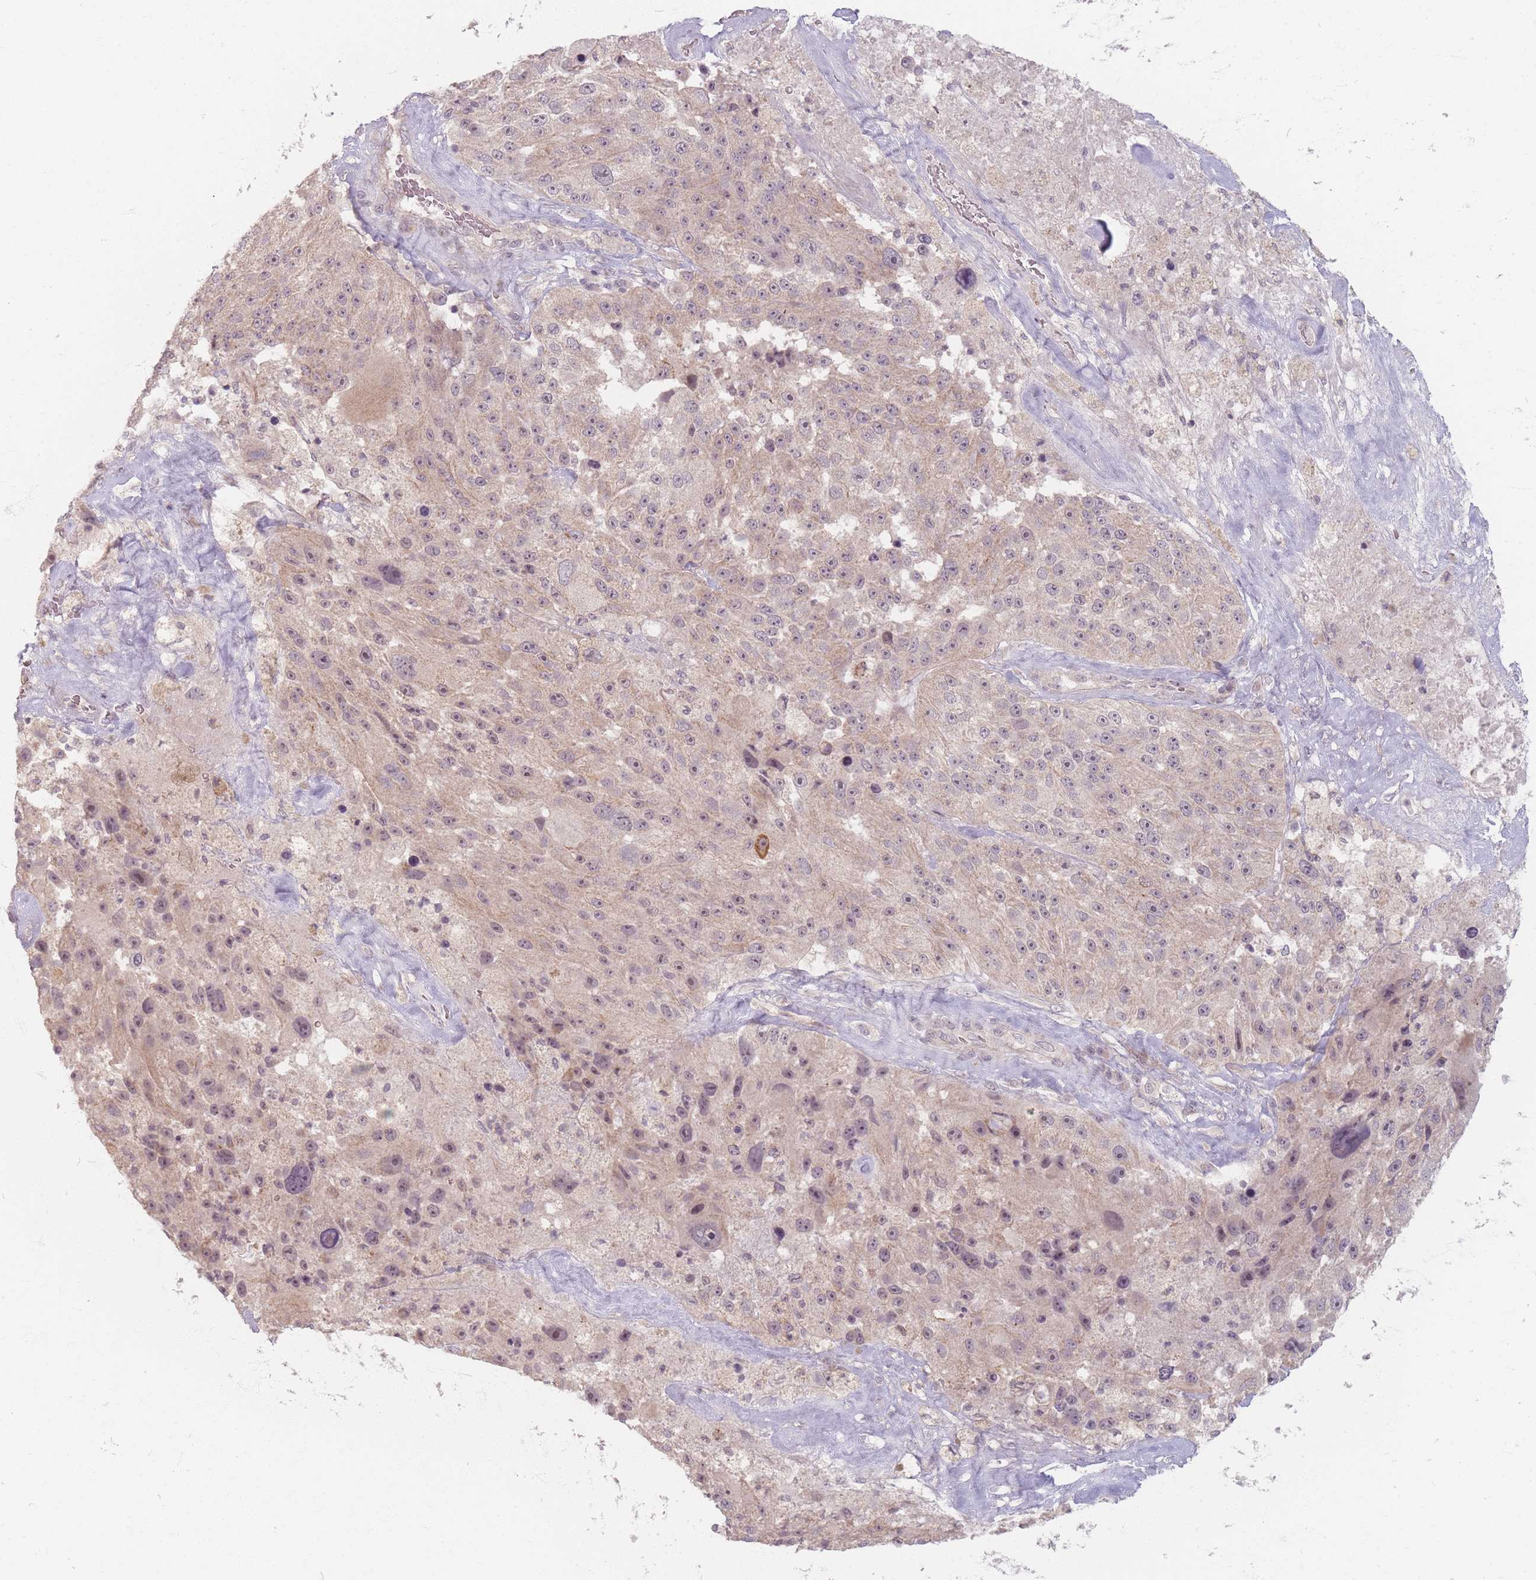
{"staining": {"intensity": "moderate", "quantity": ">75%", "location": "cytoplasmic/membranous,nuclear"}, "tissue": "melanoma", "cell_type": "Tumor cells", "image_type": "cancer", "snomed": [{"axis": "morphology", "description": "Malignant melanoma, Metastatic site"}, {"axis": "topography", "description": "Lymph node"}], "caption": "Protein analysis of malignant melanoma (metastatic site) tissue displays moderate cytoplasmic/membranous and nuclear positivity in about >75% of tumor cells. (brown staining indicates protein expression, while blue staining denotes nuclei).", "gene": "GABRA6", "patient": {"sex": "male", "age": 62}}